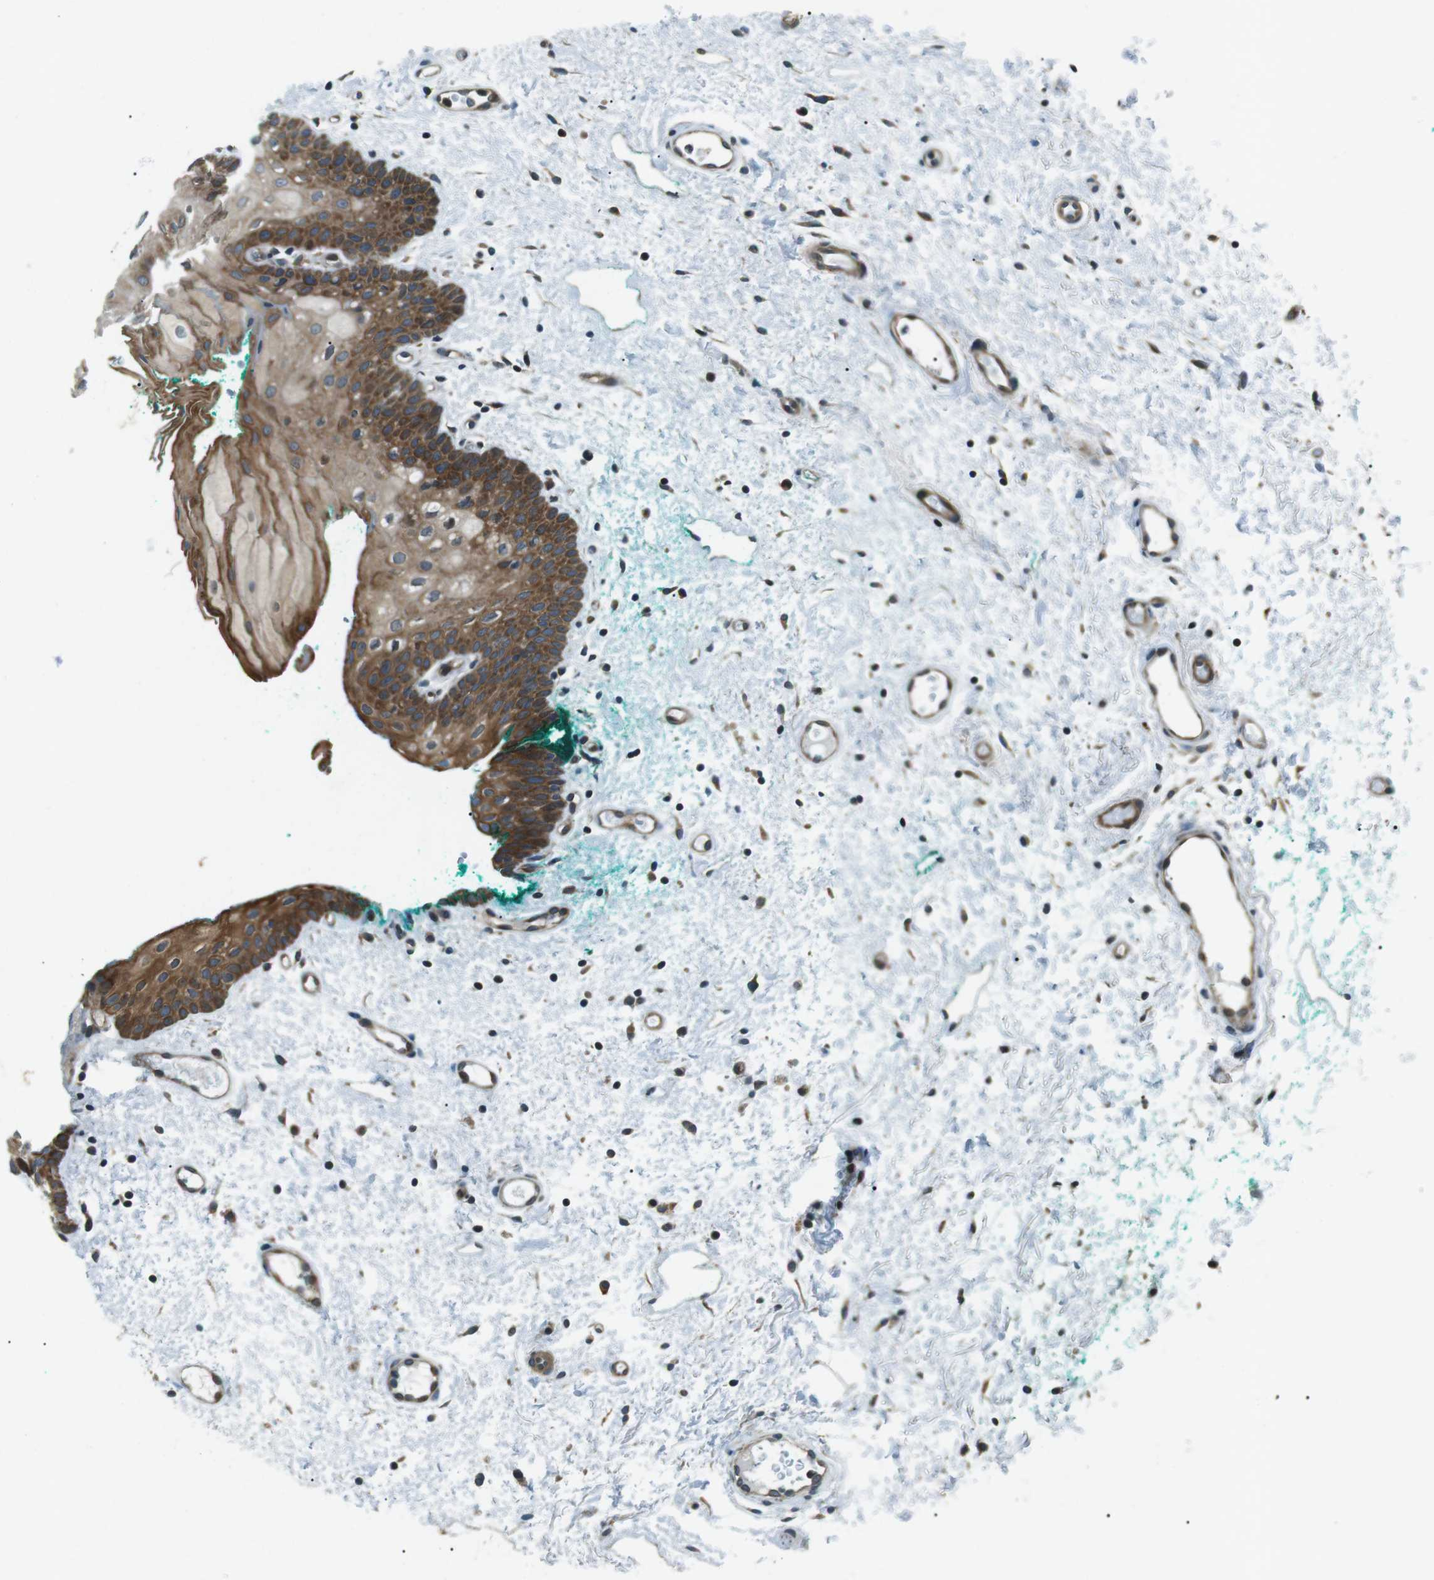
{"staining": {"intensity": "strong", "quantity": ">75%", "location": "cytoplasmic/membranous"}, "tissue": "oral mucosa", "cell_type": "Squamous epithelial cells", "image_type": "normal", "snomed": [{"axis": "morphology", "description": "Normal tissue, NOS"}, {"axis": "morphology", "description": "Squamous cell carcinoma, NOS"}, {"axis": "topography", "description": "Oral tissue"}, {"axis": "topography", "description": "Salivary gland"}, {"axis": "topography", "description": "Head-Neck"}], "caption": "Immunohistochemistry (IHC) (DAB) staining of benign oral mucosa reveals strong cytoplasmic/membranous protein staining in approximately >75% of squamous epithelial cells.", "gene": "TMEM74", "patient": {"sex": "female", "age": 62}}